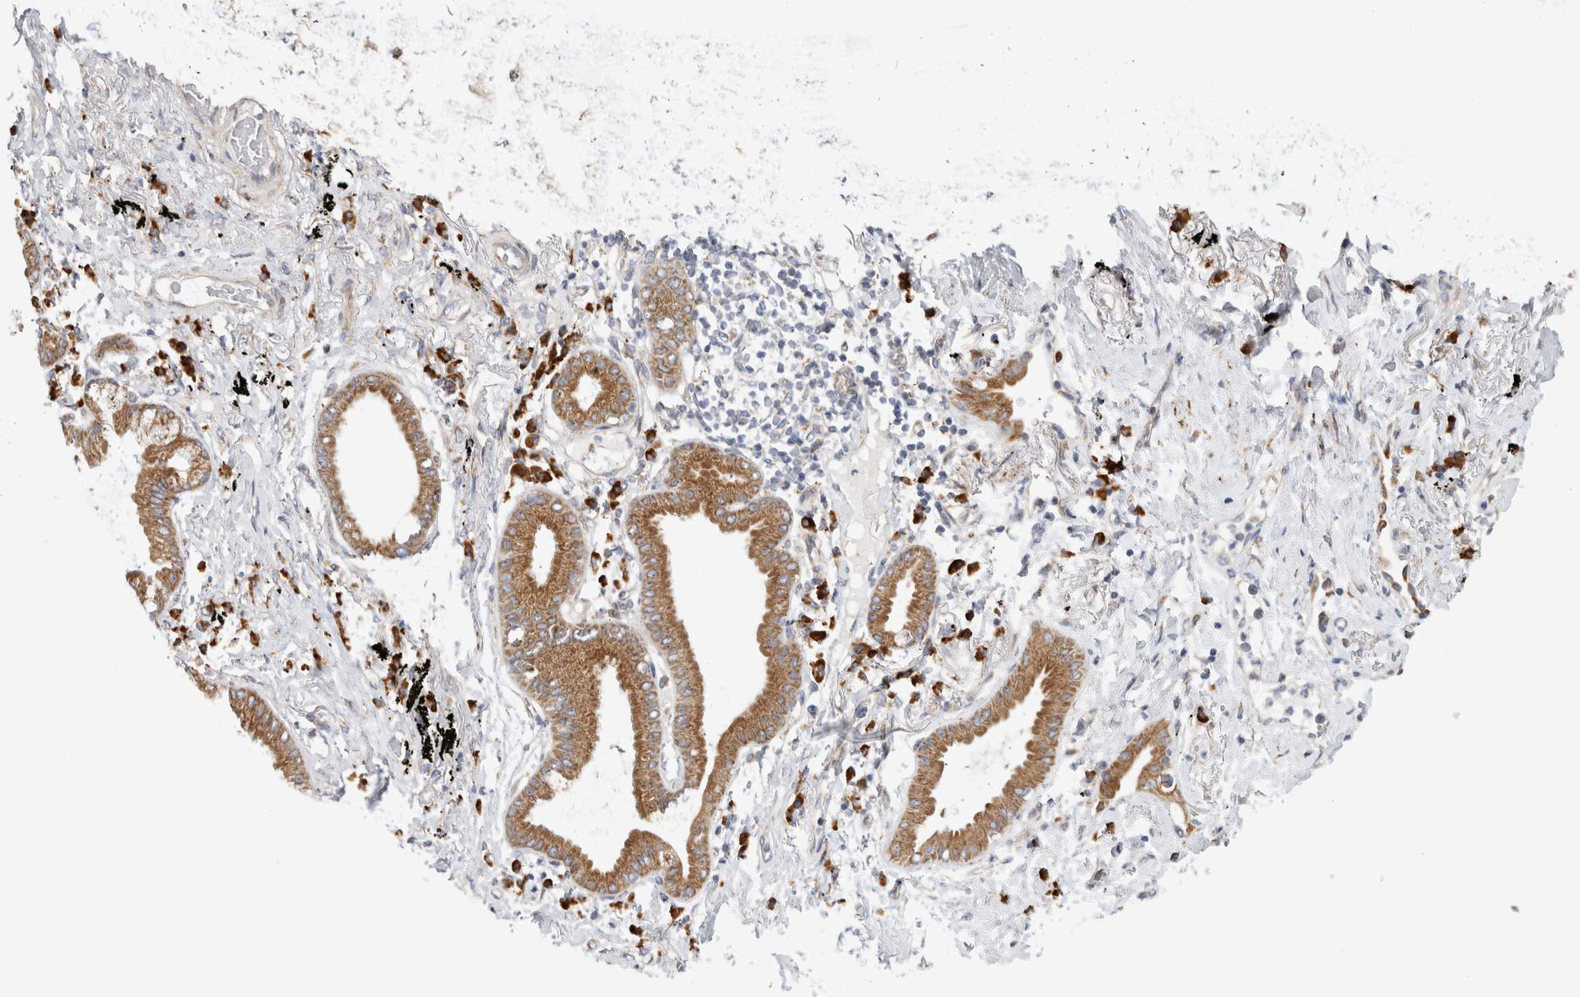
{"staining": {"intensity": "moderate", "quantity": ">75%", "location": "cytoplasmic/membranous"}, "tissue": "lung cancer", "cell_type": "Tumor cells", "image_type": "cancer", "snomed": [{"axis": "morphology", "description": "Adenocarcinoma, NOS"}, {"axis": "topography", "description": "Lung"}], "caption": "Immunohistochemistry (DAB (3,3'-diaminobenzidine)) staining of human lung adenocarcinoma shows moderate cytoplasmic/membranous protein expression in approximately >75% of tumor cells.", "gene": "RPN2", "patient": {"sex": "female", "age": 70}}